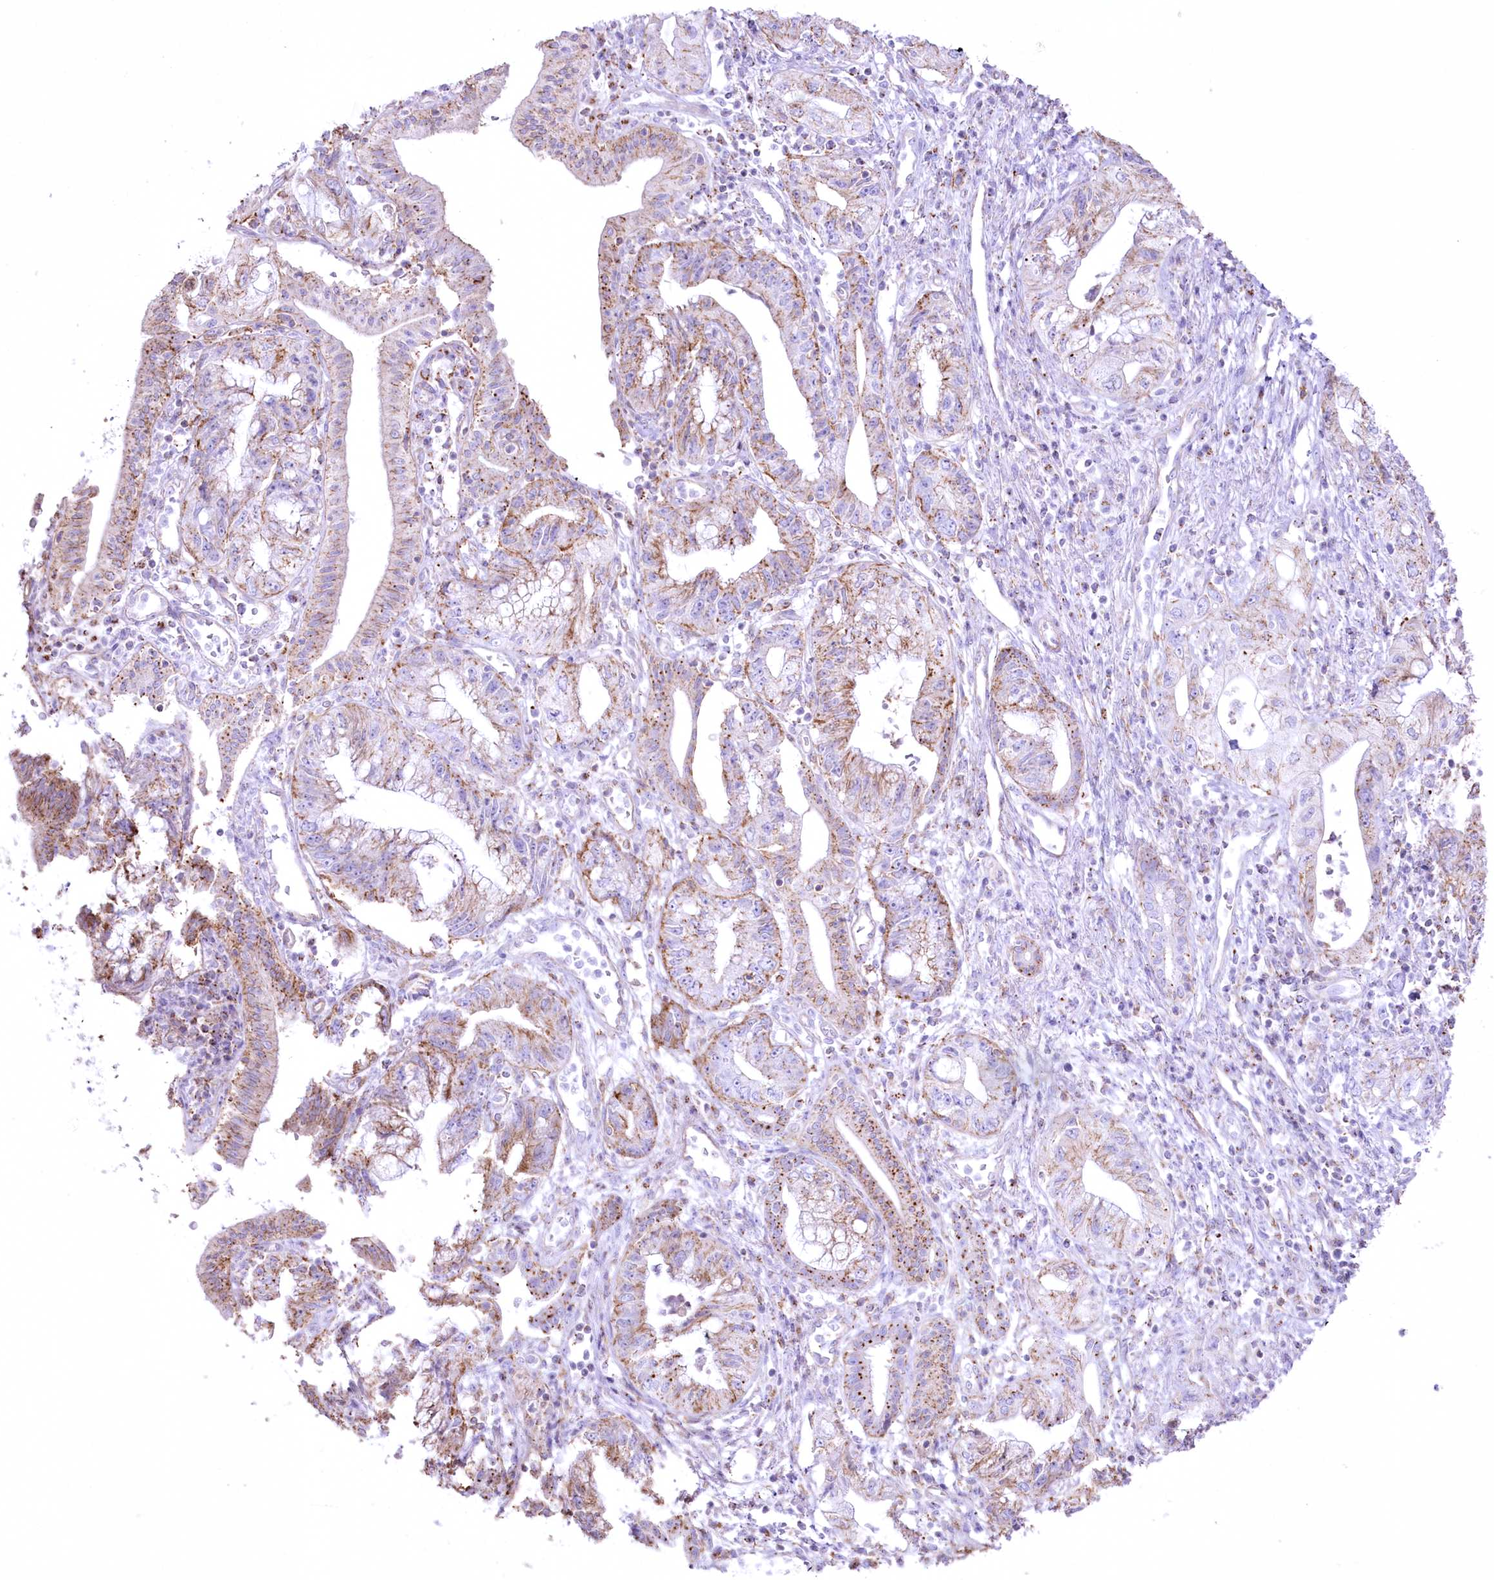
{"staining": {"intensity": "moderate", "quantity": ">75%", "location": "cytoplasmic/membranous"}, "tissue": "pancreatic cancer", "cell_type": "Tumor cells", "image_type": "cancer", "snomed": [{"axis": "morphology", "description": "Adenocarcinoma, NOS"}, {"axis": "topography", "description": "Pancreas"}], "caption": "Human pancreatic cancer stained with a protein marker reveals moderate staining in tumor cells.", "gene": "FAM216A", "patient": {"sex": "female", "age": 73}}